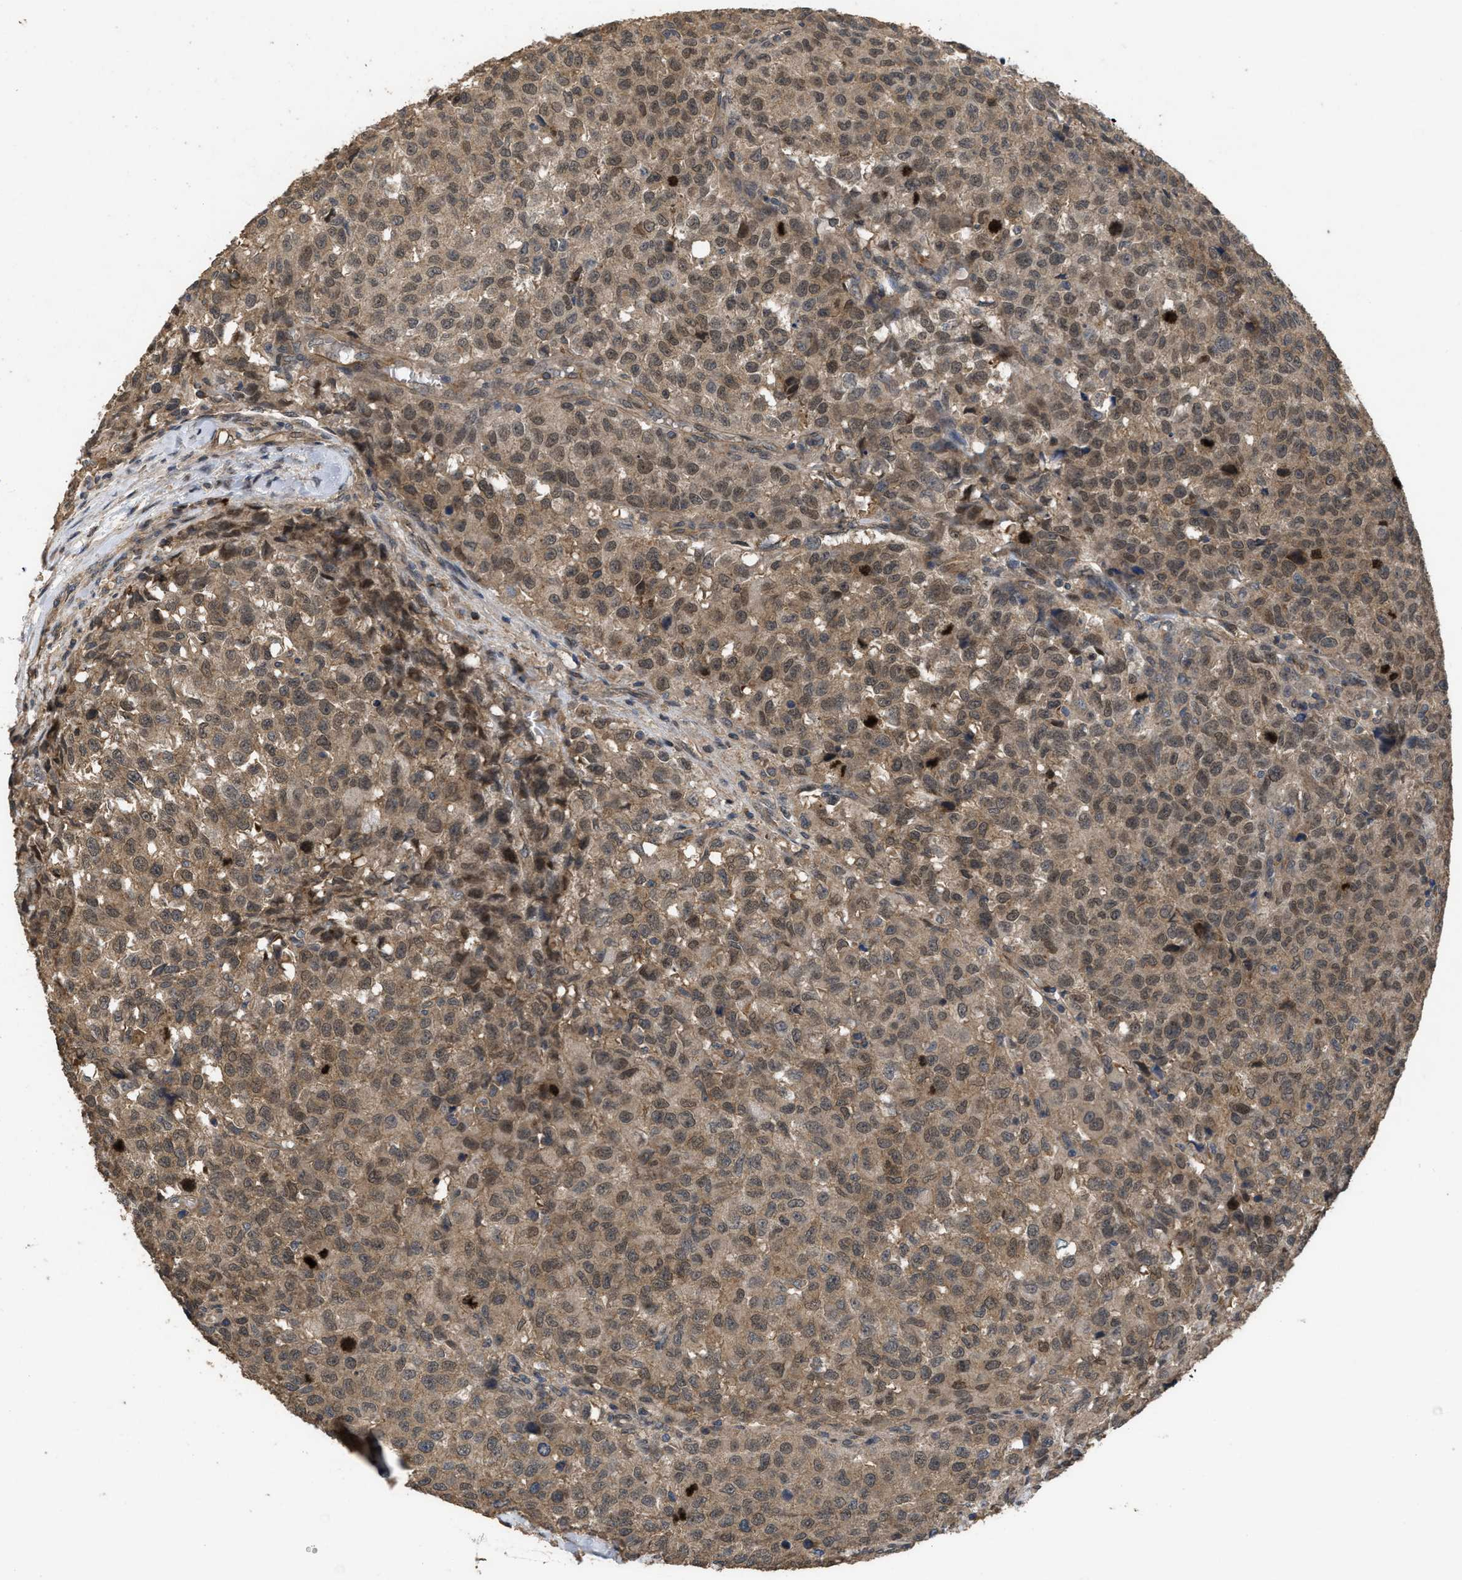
{"staining": {"intensity": "moderate", "quantity": ">75%", "location": "cytoplasmic/membranous"}, "tissue": "testis cancer", "cell_type": "Tumor cells", "image_type": "cancer", "snomed": [{"axis": "morphology", "description": "Seminoma, NOS"}, {"axis": "topography", "description": "Testis"}], "caption": "Brown immunohistochemical staining in seminoma (testis) displays moderate cytoplasmic/membranous staining in about >75% of tumor cells.", "gene": "UTRN", "patient": {"sex": "male", "age": 59}}